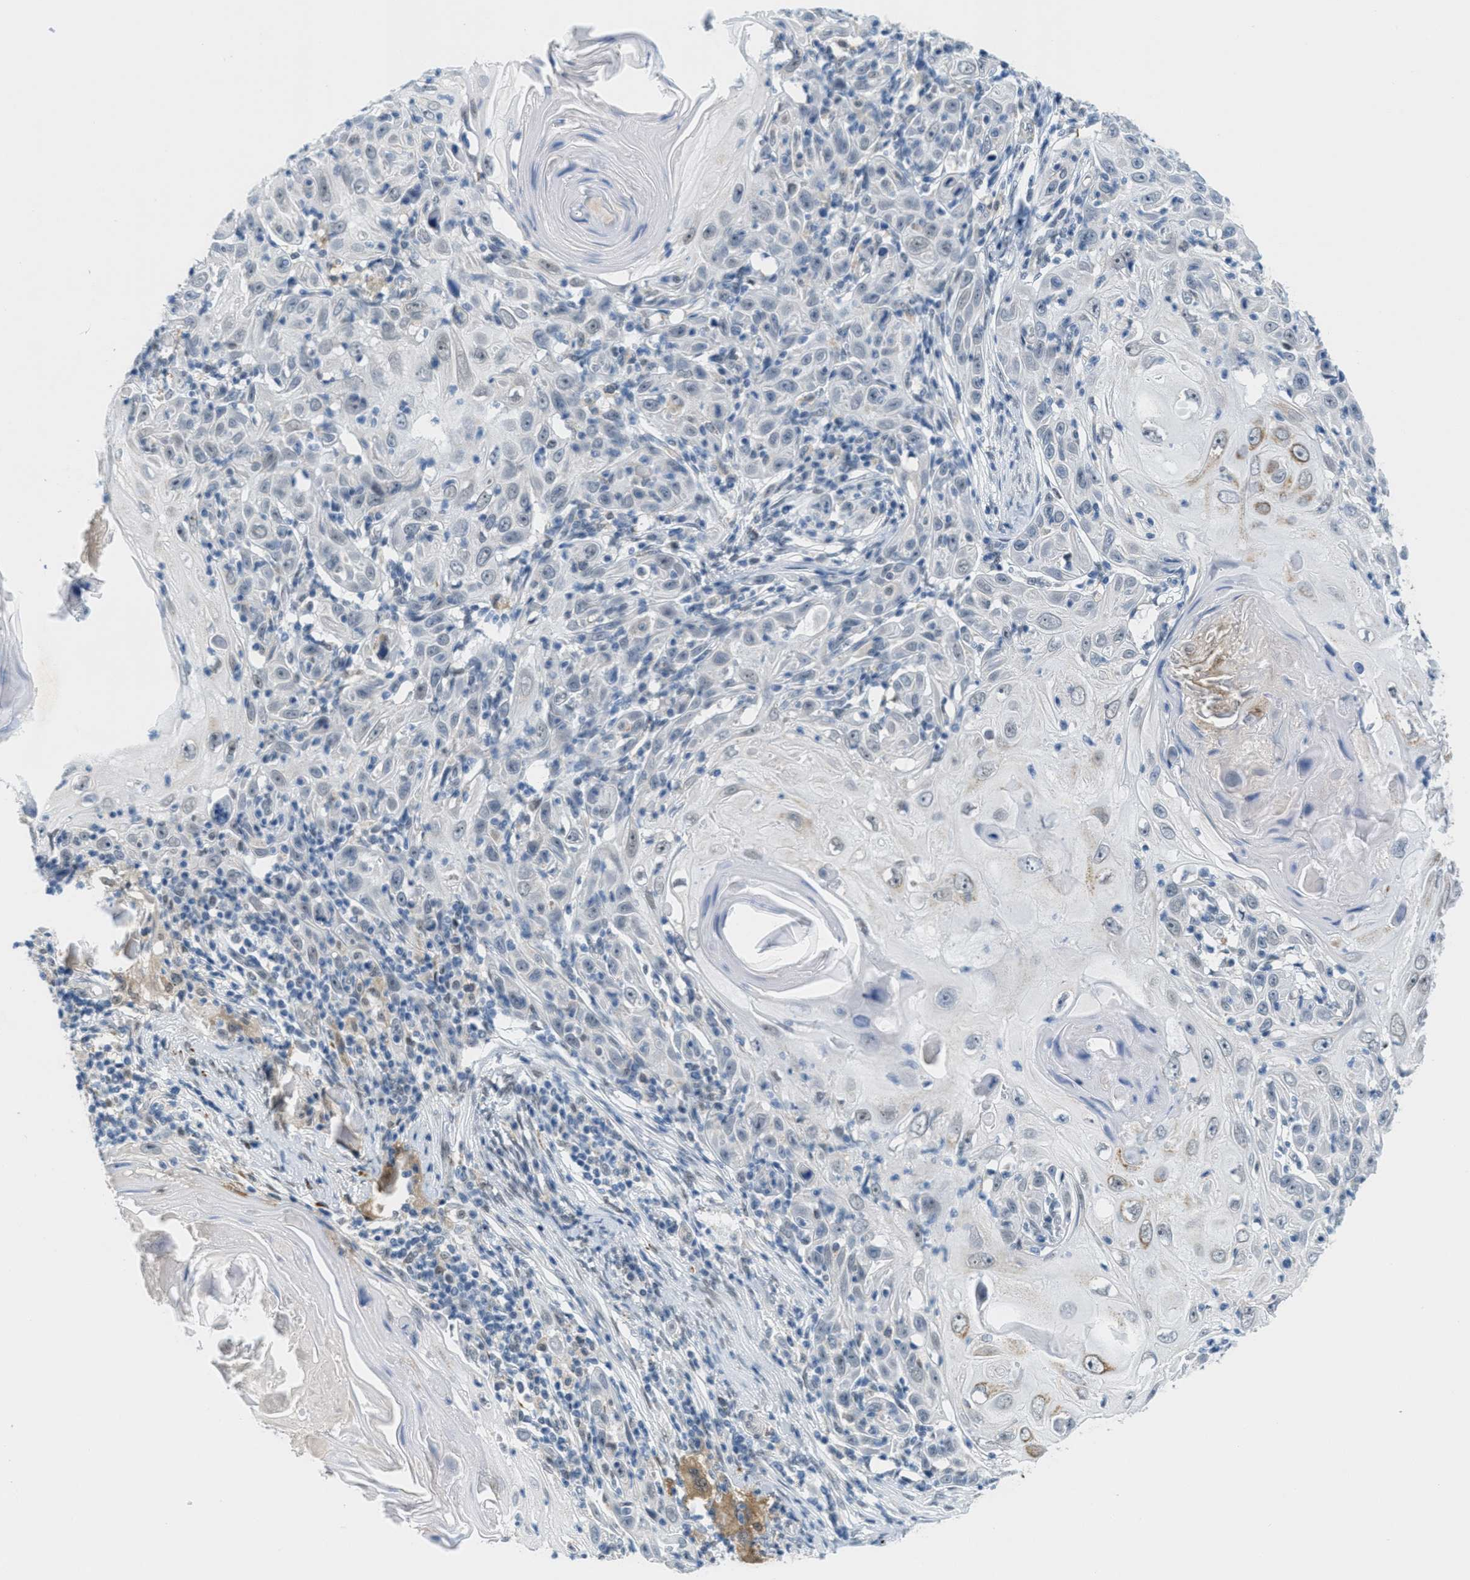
{"staining": {"intensity": "negative", "quantity": "none", "location": "none"}, "tissue": "skin cancer", "cell_type": "Tumor cells", "image_type": "cancer", "snomed": [{"axis": "morphology", "description": "Squamous cell carcinoma, NOS"}, {"axis": "topography", "description": "Skin"}], "caption": "IHC histopathology image of squamous cell carcinoma (skin) stained for a protein (brown), which shows no staining in tumor cells.", "gene": "HS3ST2", "patient": {"sex": "female", "age": 73}}